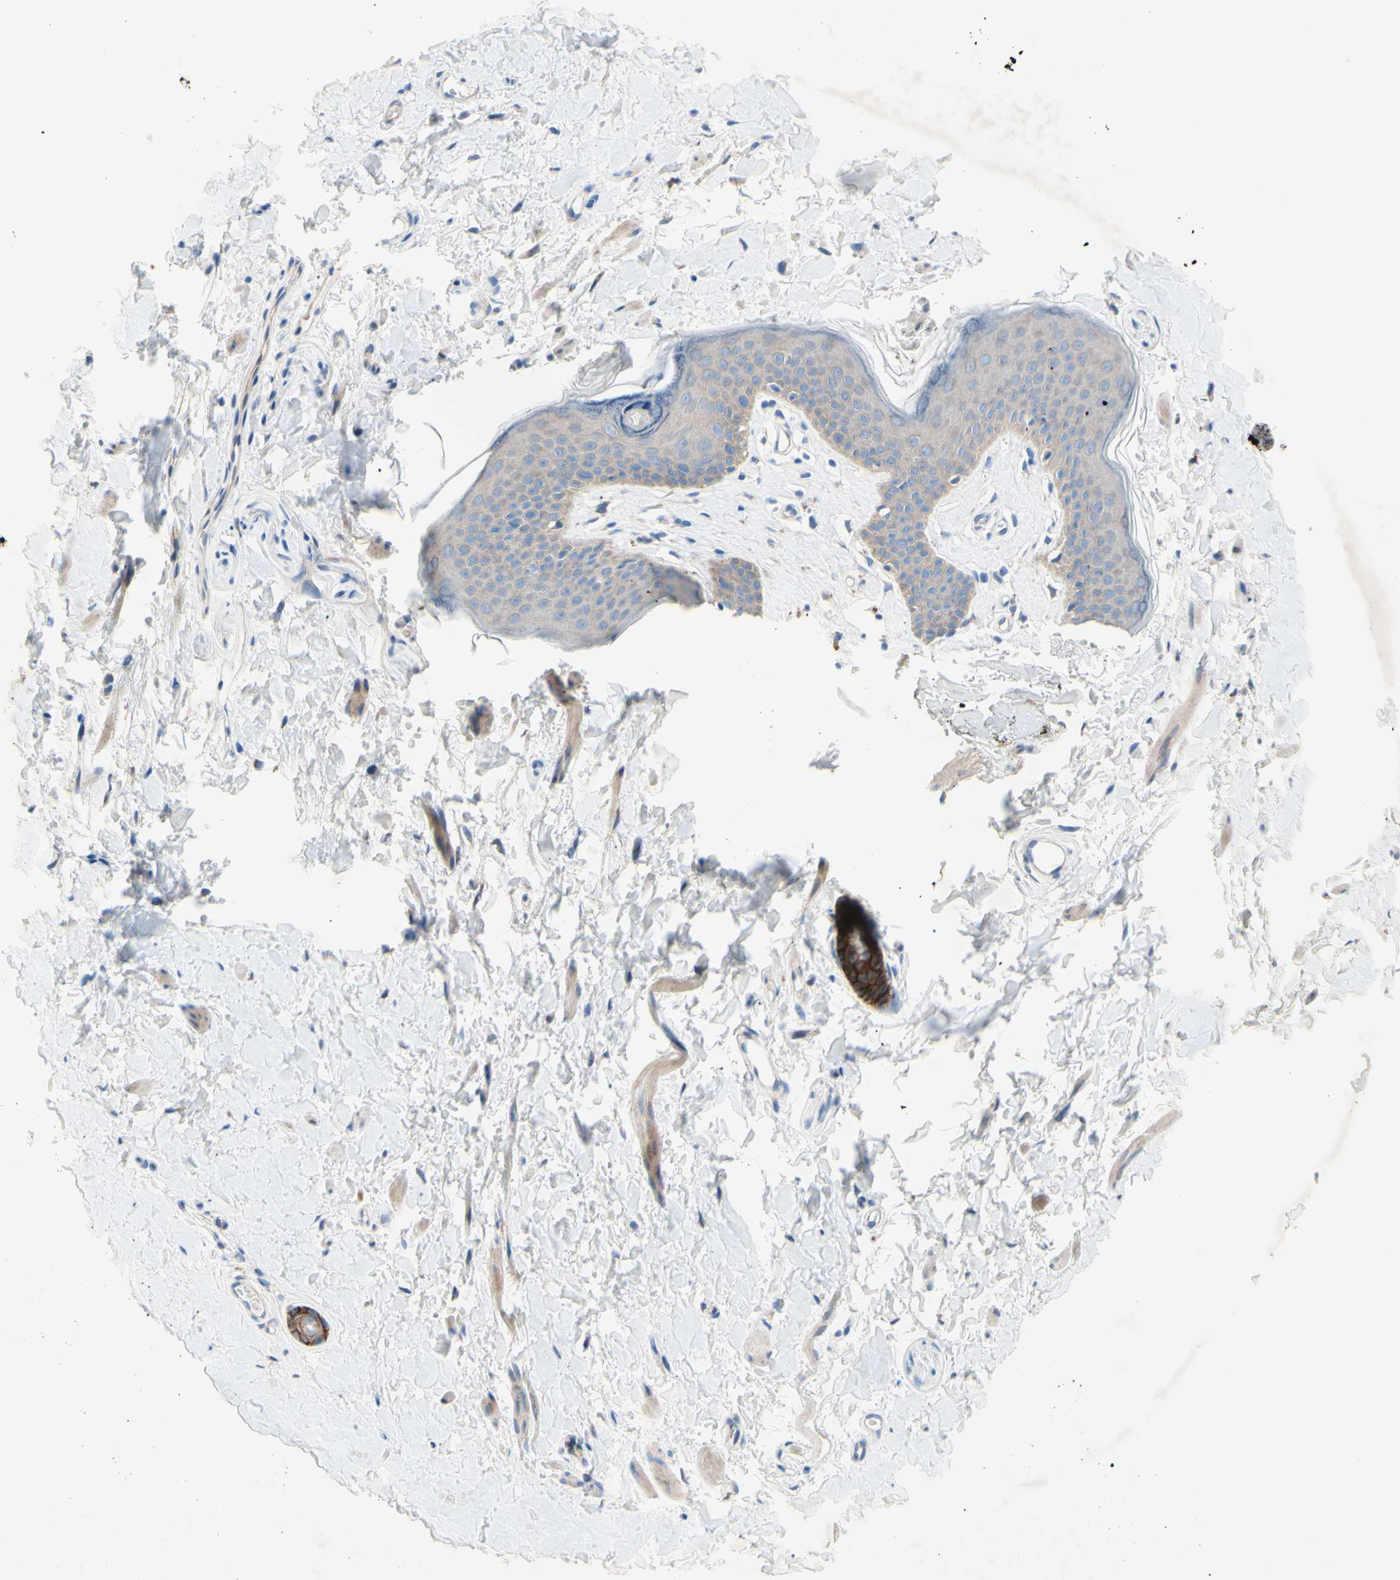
{"staining": {"intensity": "moderate", "quantity": "<25%", "location": "cytoplasmic/membranous"}, "tissue": "skin", "cell_type": "Epidermal cells", "image_type": "normal", "snomed": [{"axis": "morphology", "description": "Normal tissue, NOS"}, {"axis": "morphology", "description": "Inflammation, NOS"}, {"axis": "topography", "description": "Vulva"}], "caption": "Protein expression analysis of unremarkable human skin reveals moderate cytoplasmic/membranous staining in about <25% of epidermal cells.", "gene": "TMIGD2", "patient": {"sex": "female", "age": 84}}